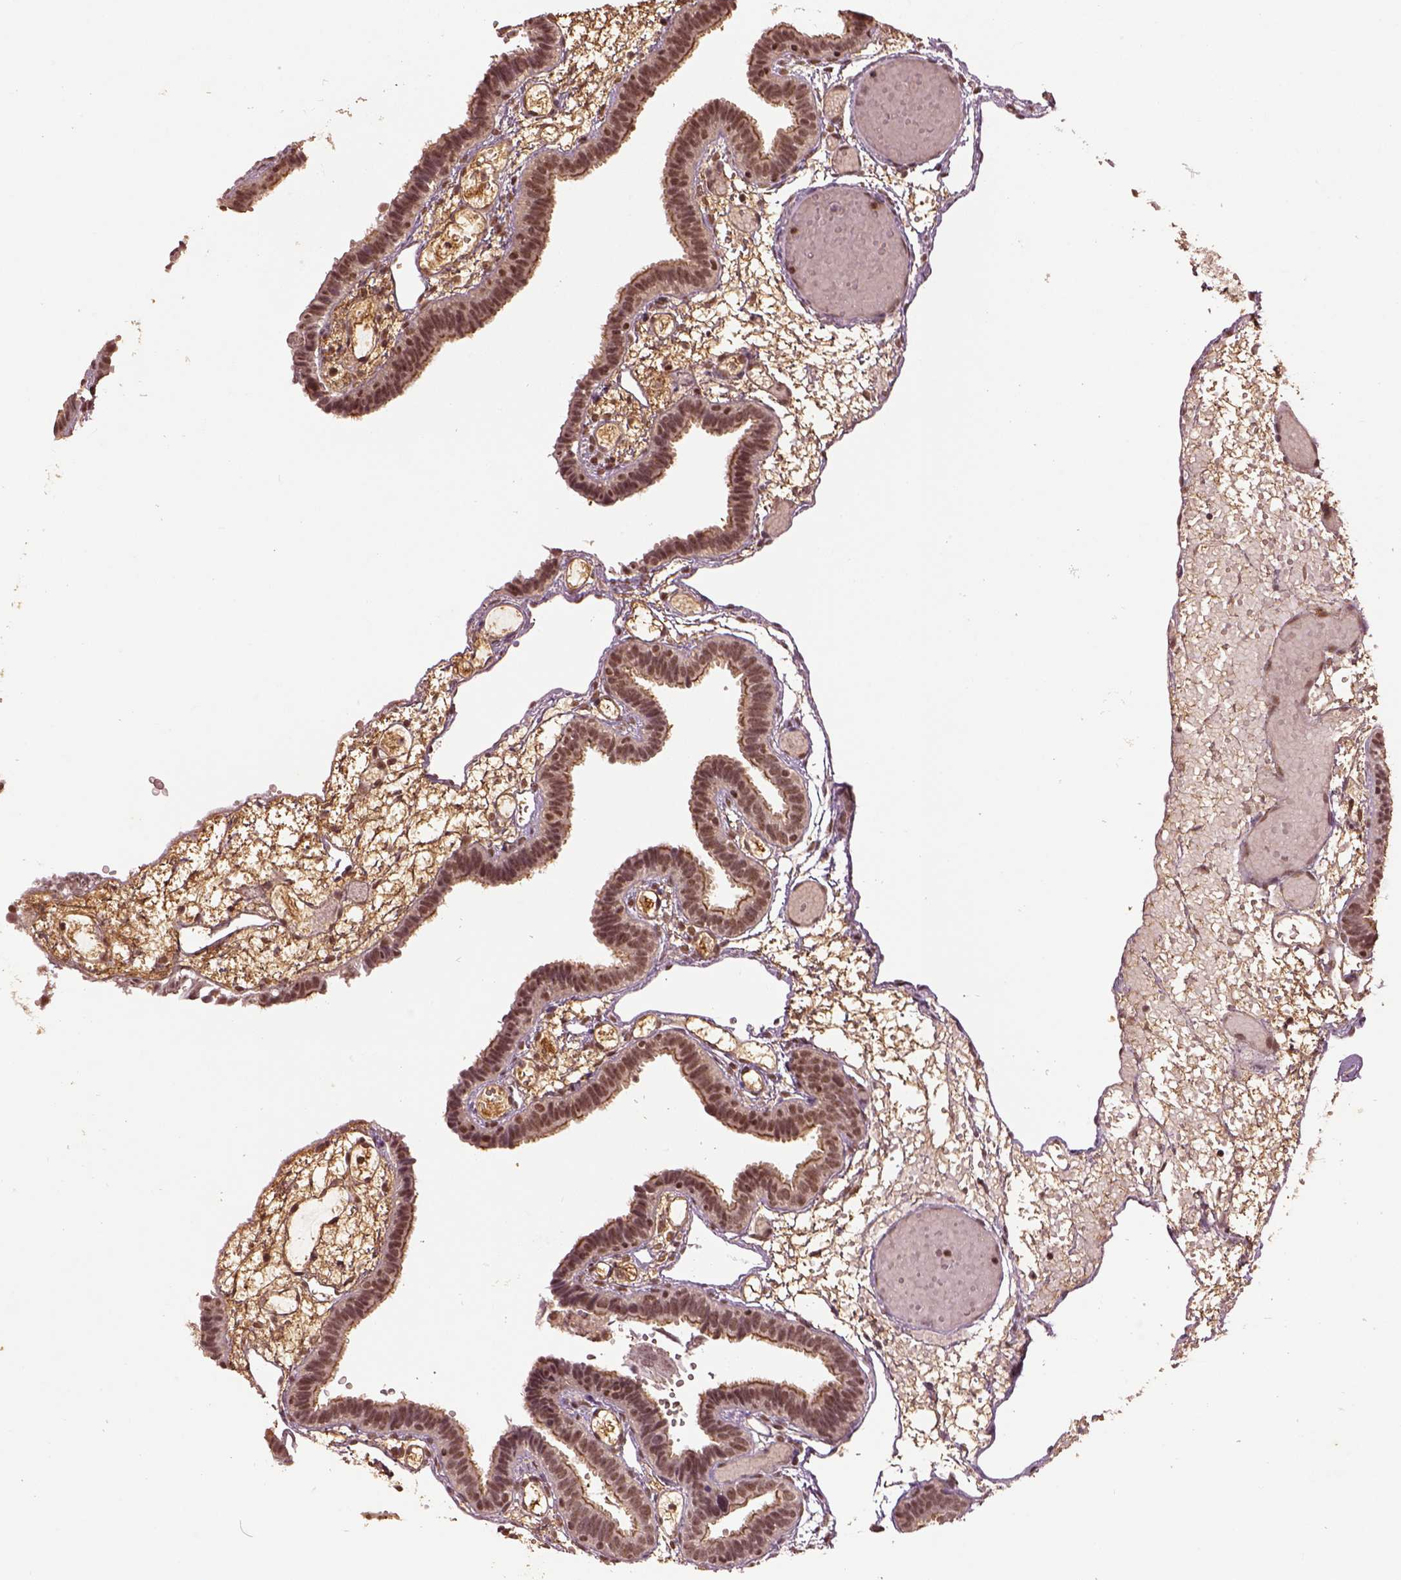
{"staining": {"intensity": "moderate", "quantity": ">75%", "location": "nuclear"}, "tissue": "fallopian tube", "cell_type": "Glandular cells", "image_type": "normal", "snomed": [{"axis": "morphology", "description": "Normal tissue, NOS"}, {"axis": "topography", "description": "Fallopian tube"}], "caption": "DAB immunohistochemical staining of unremarkable human fallopian tube displays moderate nuclear protein staining in about >75% of glandular cells. (Stains: DAB (3,3'-diaminobenzidine) in brown, nuclei in blue, Microscopy: brightfield microscopy at high magnification).", "gene": "BRD9", "patient": {"sex": "female", "age": 37}}